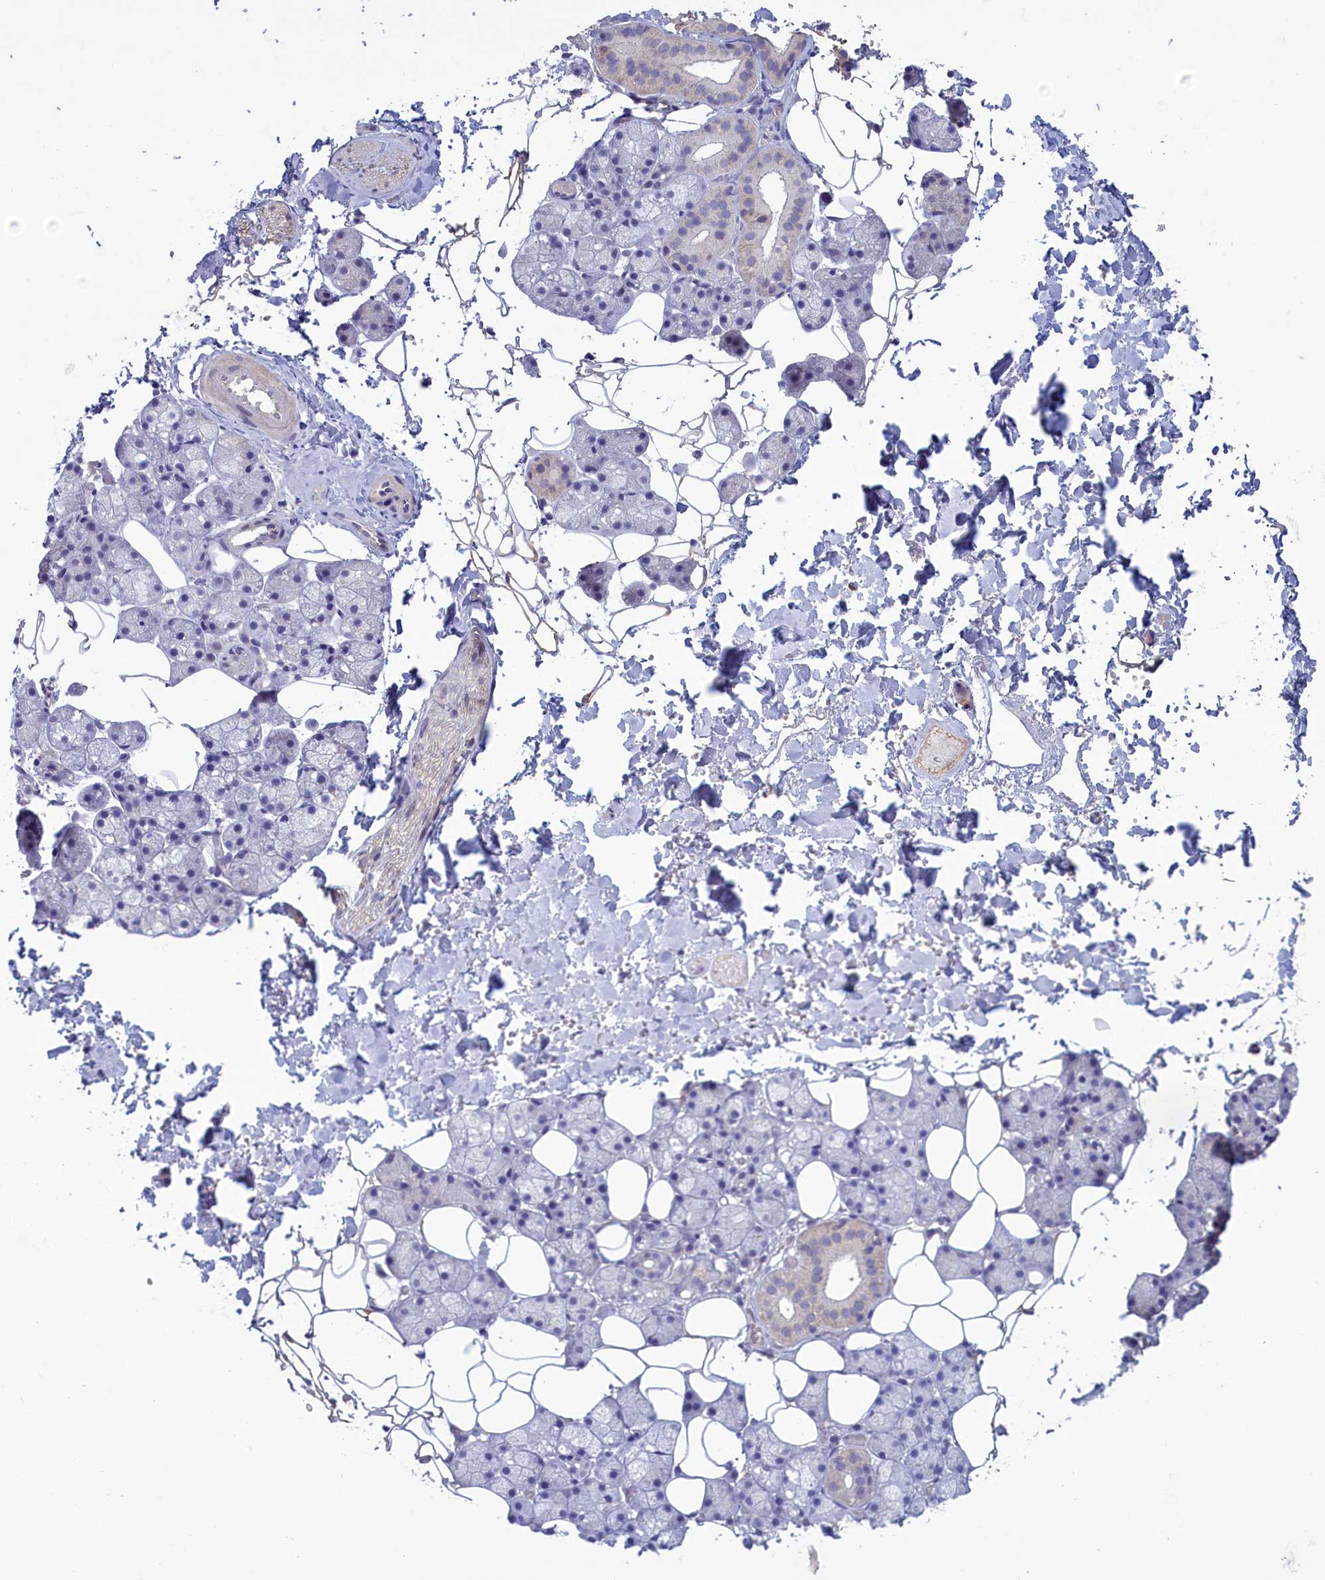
{"staining": {"intensity": "moderate", "quantity": "<25%", "location": "cytoplasmic/membranous"}, "tissue": "salivary gland", "cell_type": "Glandular cells", "image_type": "normal", "snomed": [{"axis": "morphology", "description": "Normal tissue, NOS"}, {"axis": "topography", "description": "Salivary gland"}], "caption": "Immunohistochemistry of benign human salivary gland shows low levels of moderate cytoplasmic/membranous staining in about <25% of glandular cells. (DAB (3,3'-diaminobenzidine) IHC with brightfield microscopy, high magnification).", "gene": "ATF7IP2", "patient": {"sex": "female", "age": 33}}